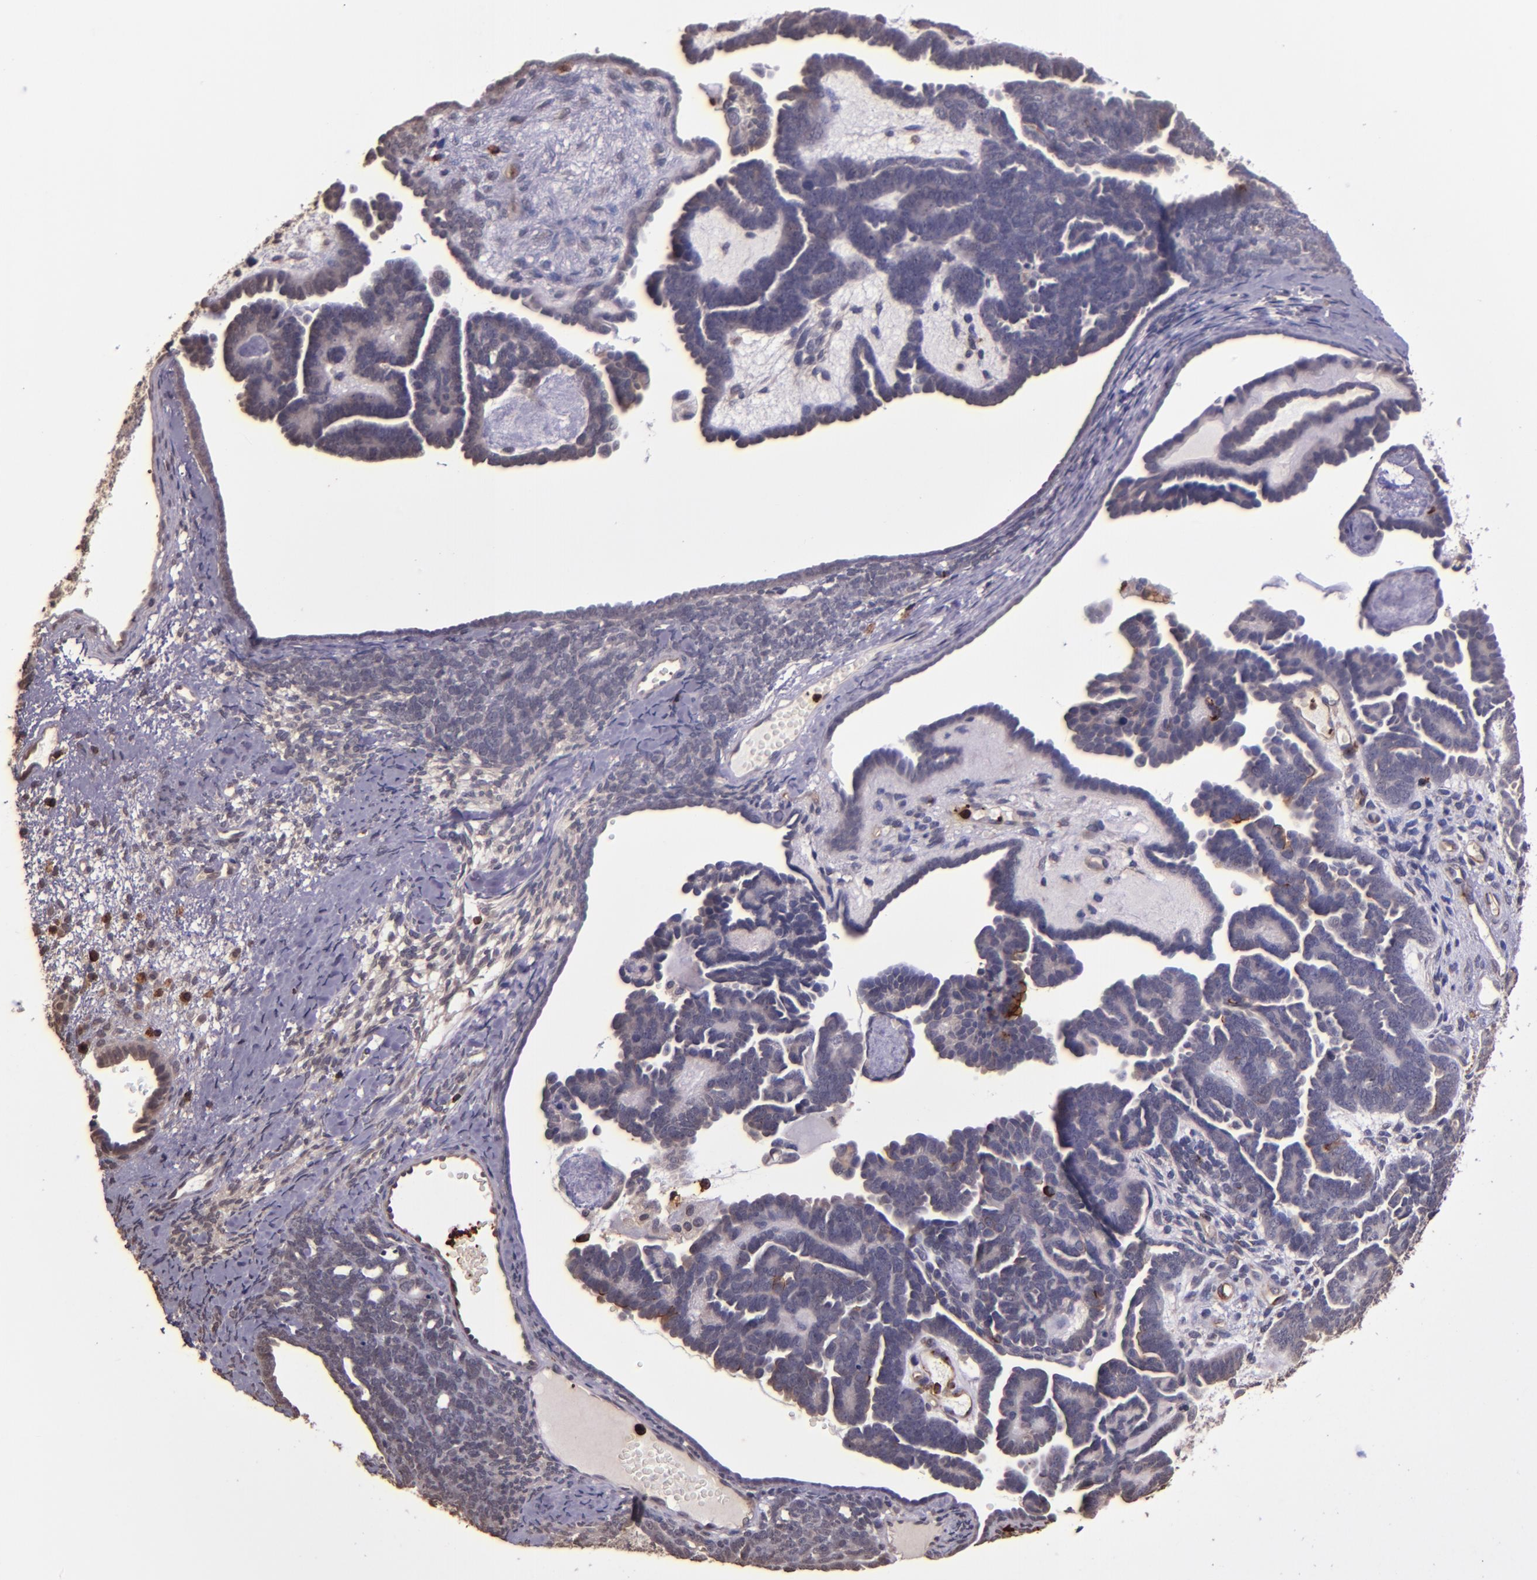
{"staining": {"intensity": "negative", "quantity": "none", "location": "none"}, "tissue": "endometrial cancer", "cell_type": "Tumor cells", "image_type": "cancer", "snomed": [{"axis": "morphology", "description": "Neoplasm, malignant, NOS"}, {"axis": "topography", "description": "Endometrium"}], "caption": "High power microscopy photomicrograph of an immunohistochemistry (IHC) histopathology image of endometrial cancer, revealing no significant positivity in tumor cells.", "gene": "SLC2A3", "patient": {"sex": "female", "age": 74}}